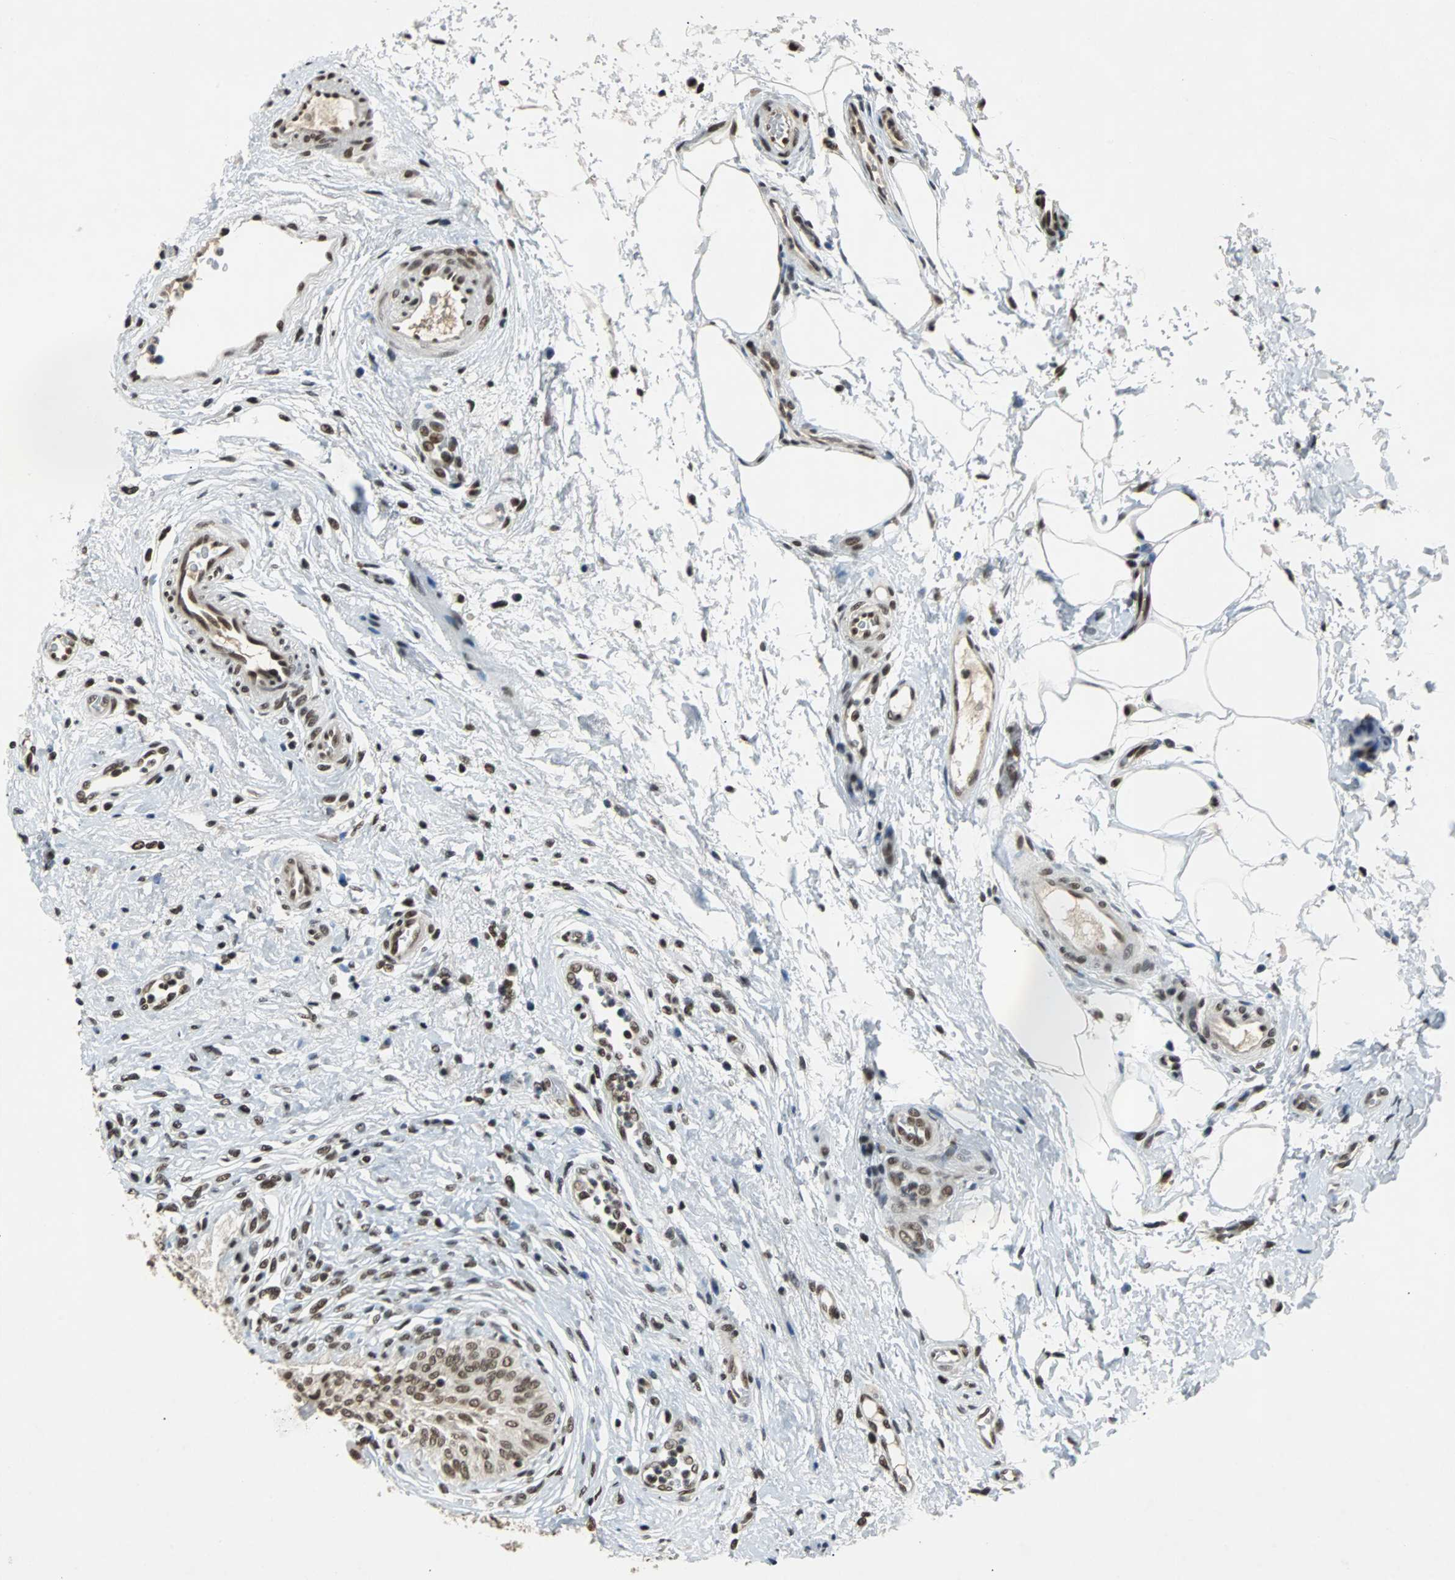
{"staining": {"intensity": "moderate", "quantity": ">75%", "location": "nuclear"}, "tissue": "urinary bladder", "cell_type": "Urothelial cells", "image_type": "normal", "snomed": [{"axis": "morphology", "description": "Normal tissue, NOS"}, {"axis": "morphology", "description": "Urothelial carcinoma, High grade"}, {"axis": "topography", "description": "Urinary bladder"}], "caption": "DAB immunohistochemical staining of unremarkable urinary bladder displays moderate nuclear protein positivity in about >75% of urothelial cells. The protein of interest is stained brown, and the nuclei are stained in blue (DAB (3,3'-diaminobenzidine) IHC with brightfield microscopy, high magnification).", "gene": "GATAD2A", "patient": {"sex": "male", "age": 46}}